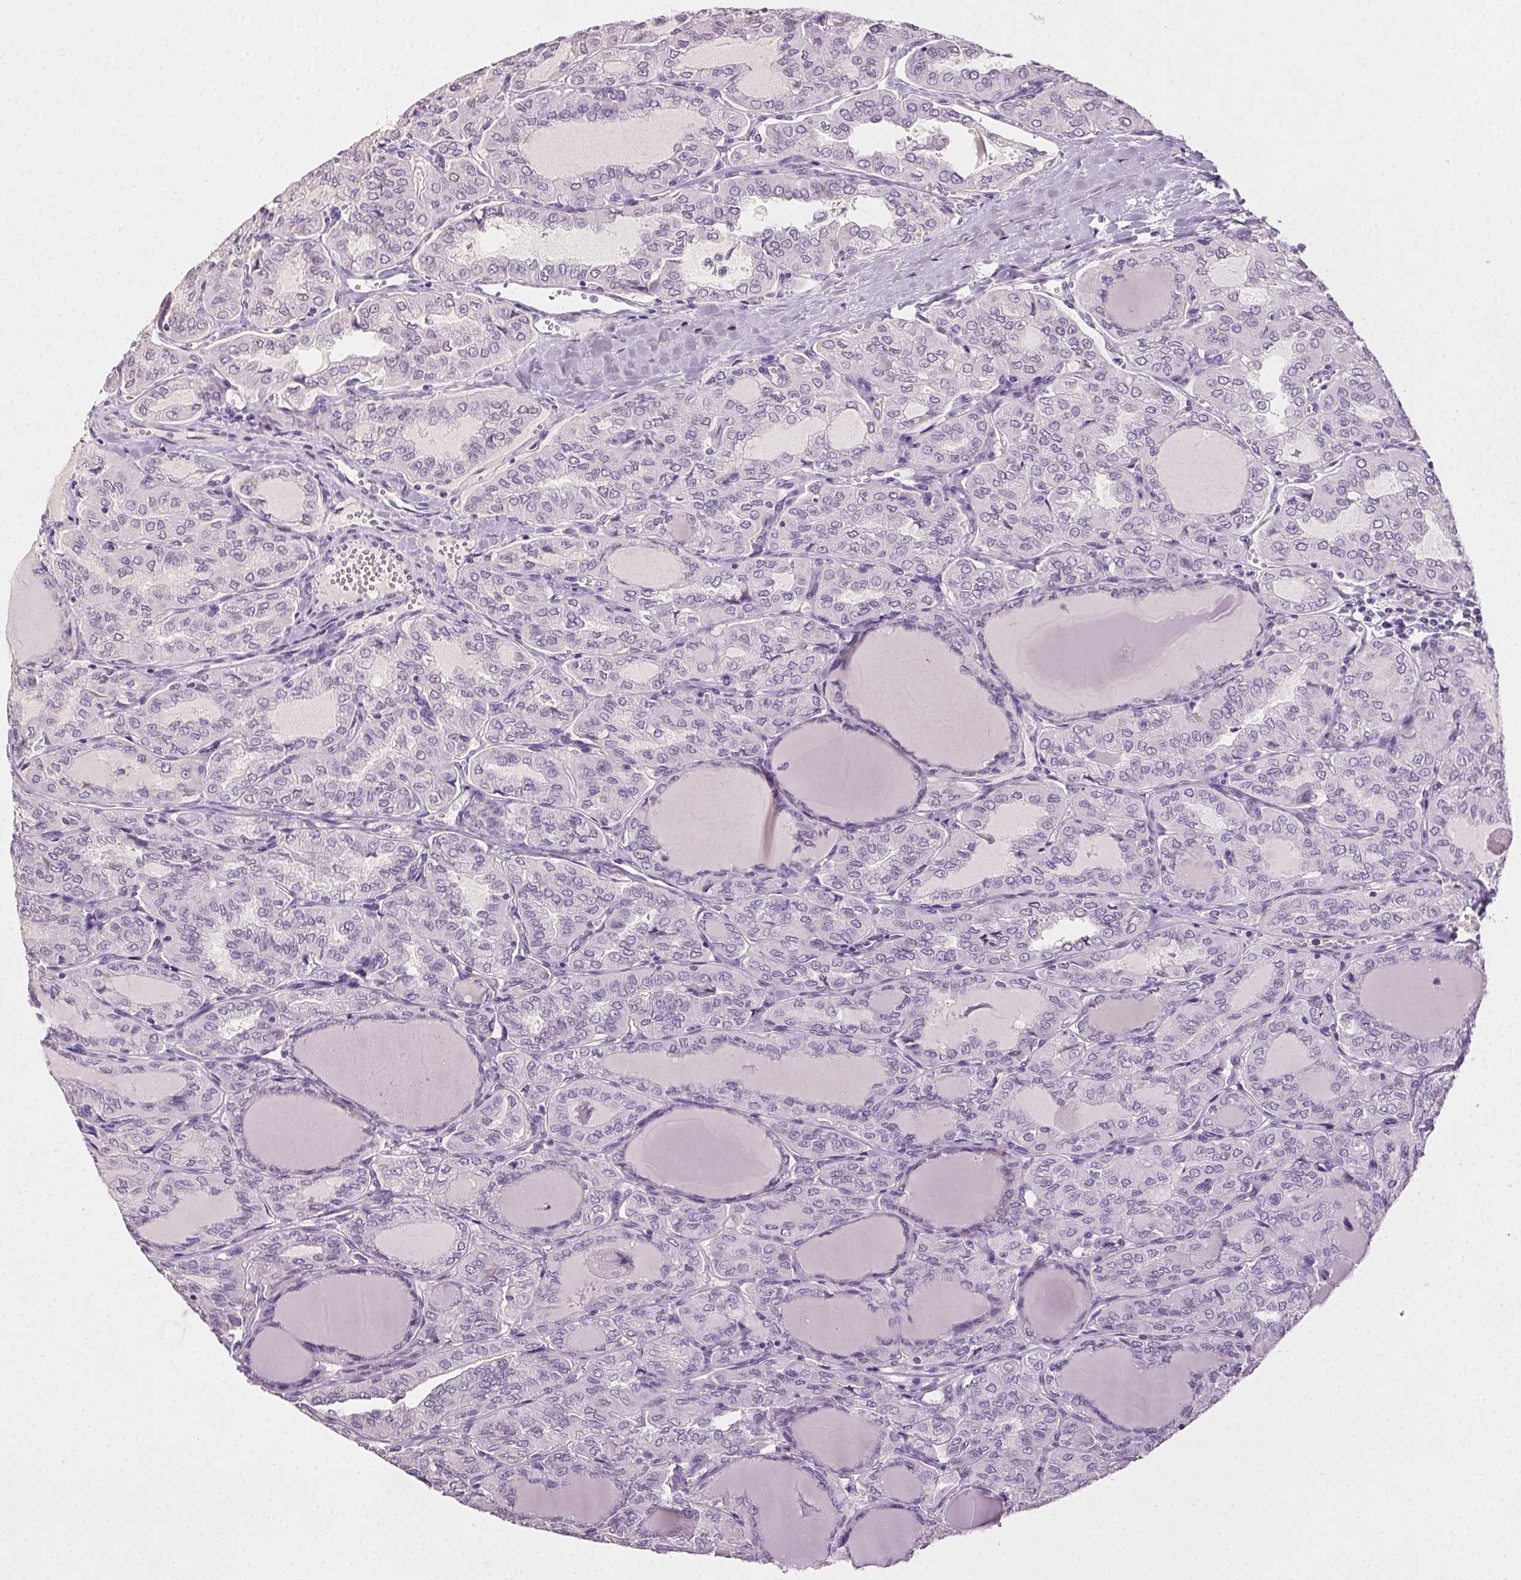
{"staining": {"intensity": "negative", "quantity": "none", "location": "none"}, "tissue": "thyroid cancer", "cell_type": "Tumor cells", "image_type": "cancer", "snomed": [{"axis": "morphology", "description": "Papillary adenocarcinoma, NOS"}, {"axis": "topography", "description": "Thyroid gland"}], "caption": "Protein analysis of thyroid papillary adenocarcinoma shows no significant staining in tumor cells. (DAB IHC visualized using brightfield microscopy, high magnification).", "gene": "SYCE2", "patient": {"sex": "male", "age": 20}}